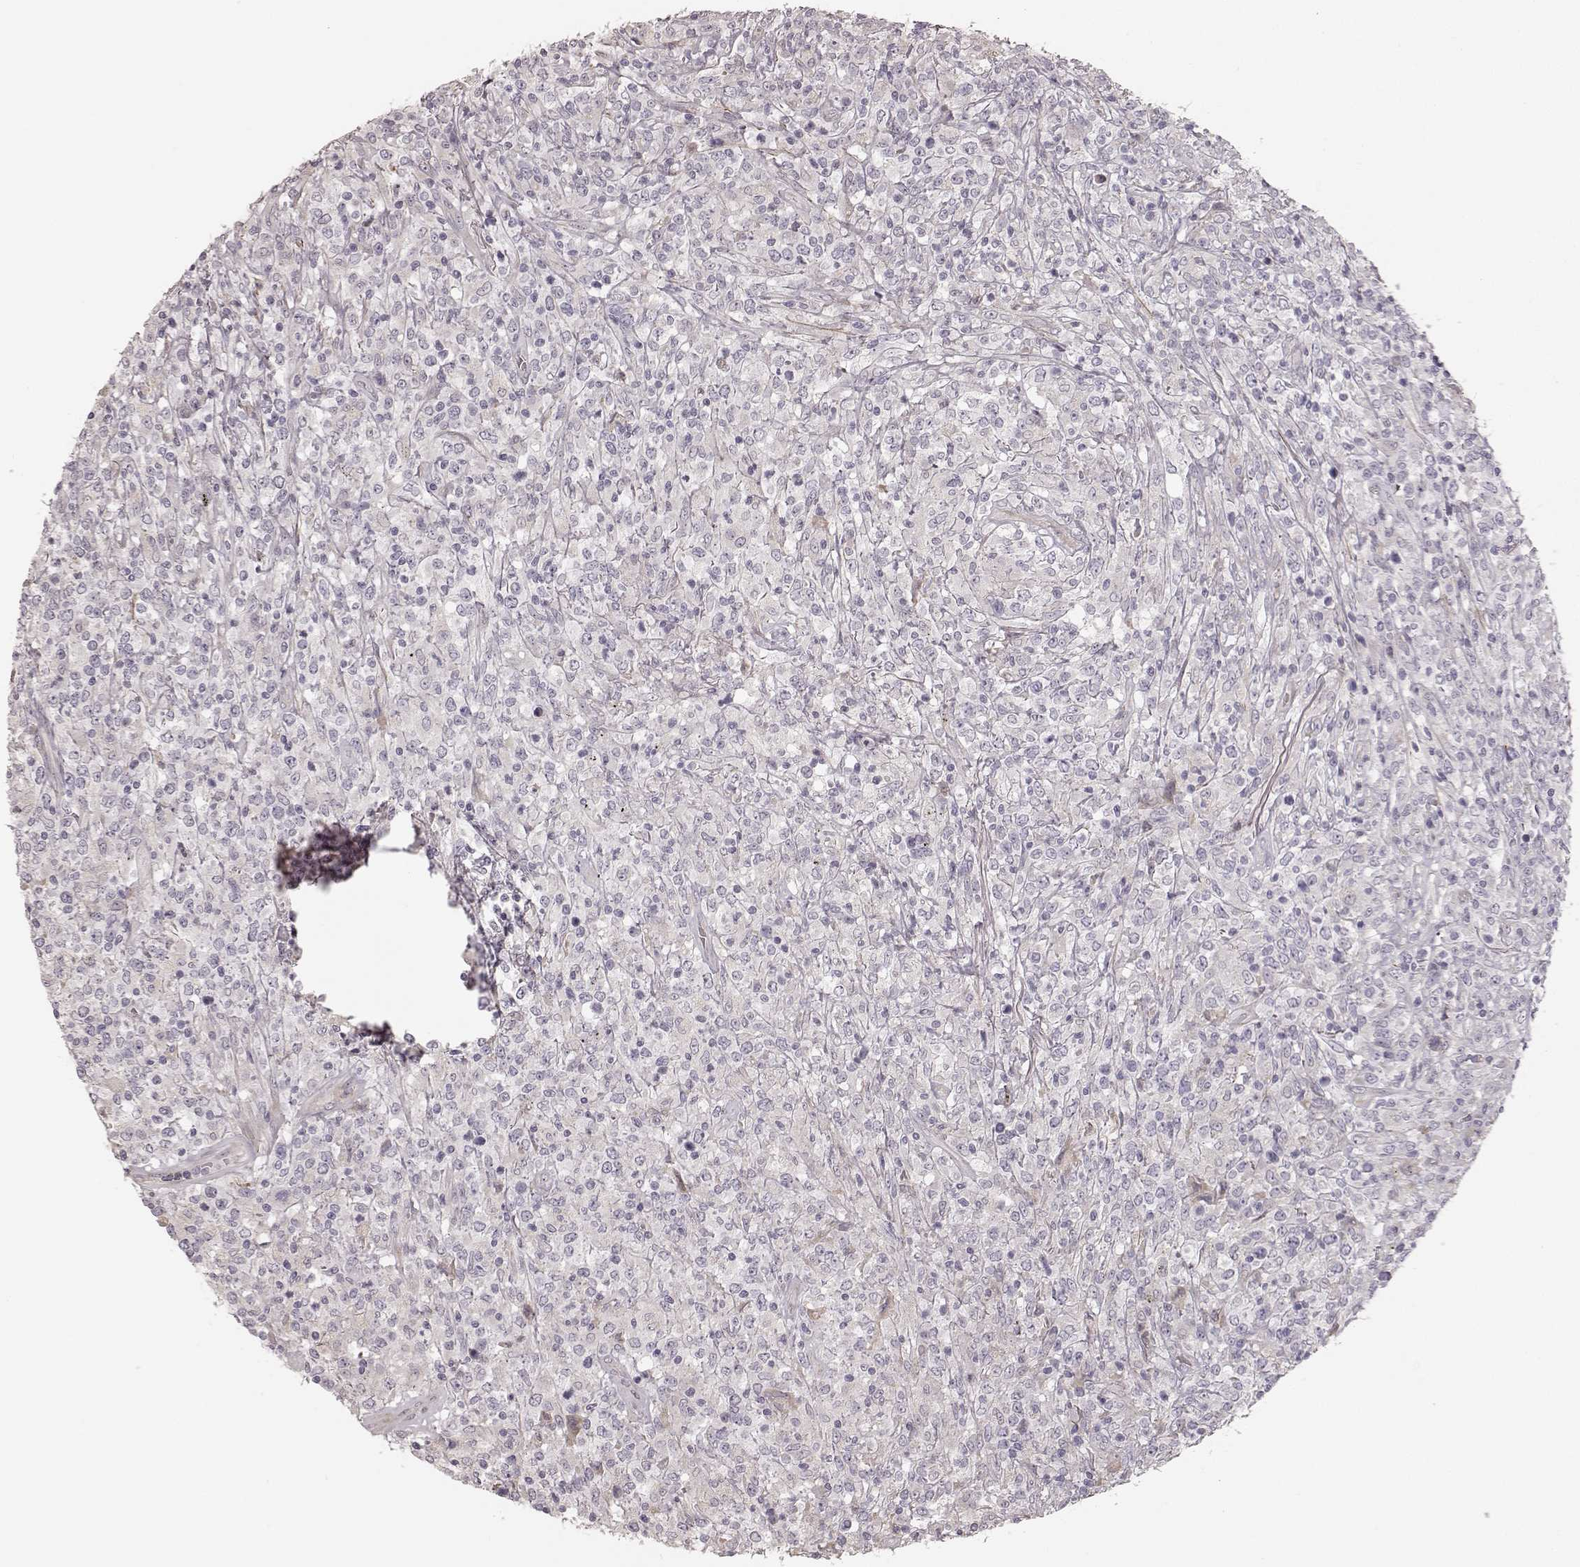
{"staining": {"intensity": "negative", "quantity": "none", "location": "none"}, "tissue": "lymphoma", "cell_type": "Tumor cells", "image_type": "cancer", "snomed": [{"axis": "morphology", "description": "Malignant lymphoma, non-Hodgkin's type, High grade"}, {"axis": "topography", "description": "Lung"}], "caption": "Tumor cells show no significant positivity in malignant lymphoma, non-Hodgkin's type (high-grade).", "gene": "KCNJ9", "patient": {"sex": "male", "age": 79}}